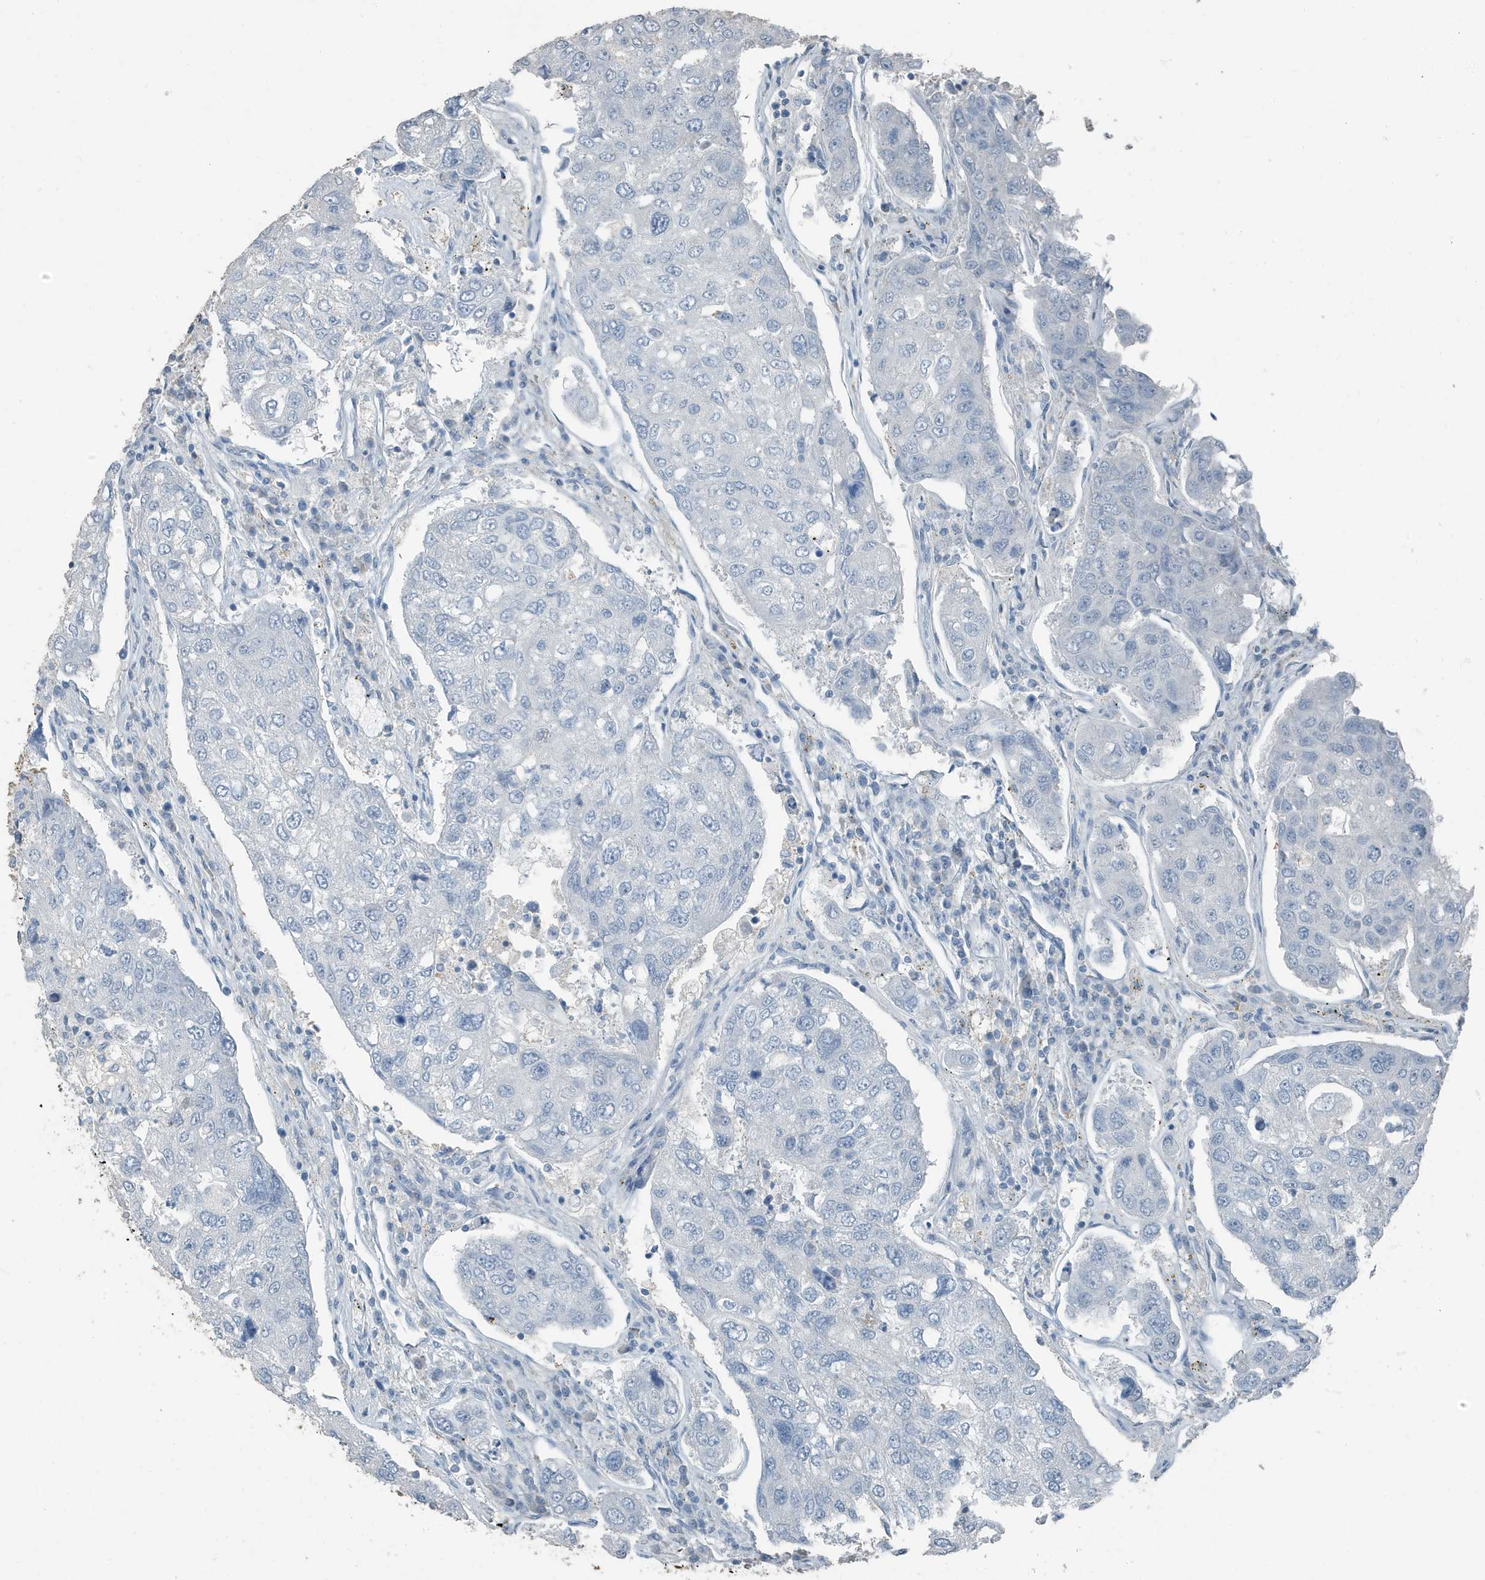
{"staining": {"intensity": "negative", "quantity": "none", "location": "none"}, "tissue": "urothelial cancer", "cell_type": "Tumor cells", "image_type": "cancer", "snomed": [{"axis": "morphology", "description": "Urothelial carcinoma, High grade"}, {"axis": "topography", "description": "Lymph node"}, {"axis": "topography", "description": "Urinary bladder"}], "caption": "Tumor cells are negative for protein expression in human urothelial cancer. (IHC, brightfield microscopy, high magnification).", "gene": "FAM162A", "patient": {"sex": "male", "age": 51}}